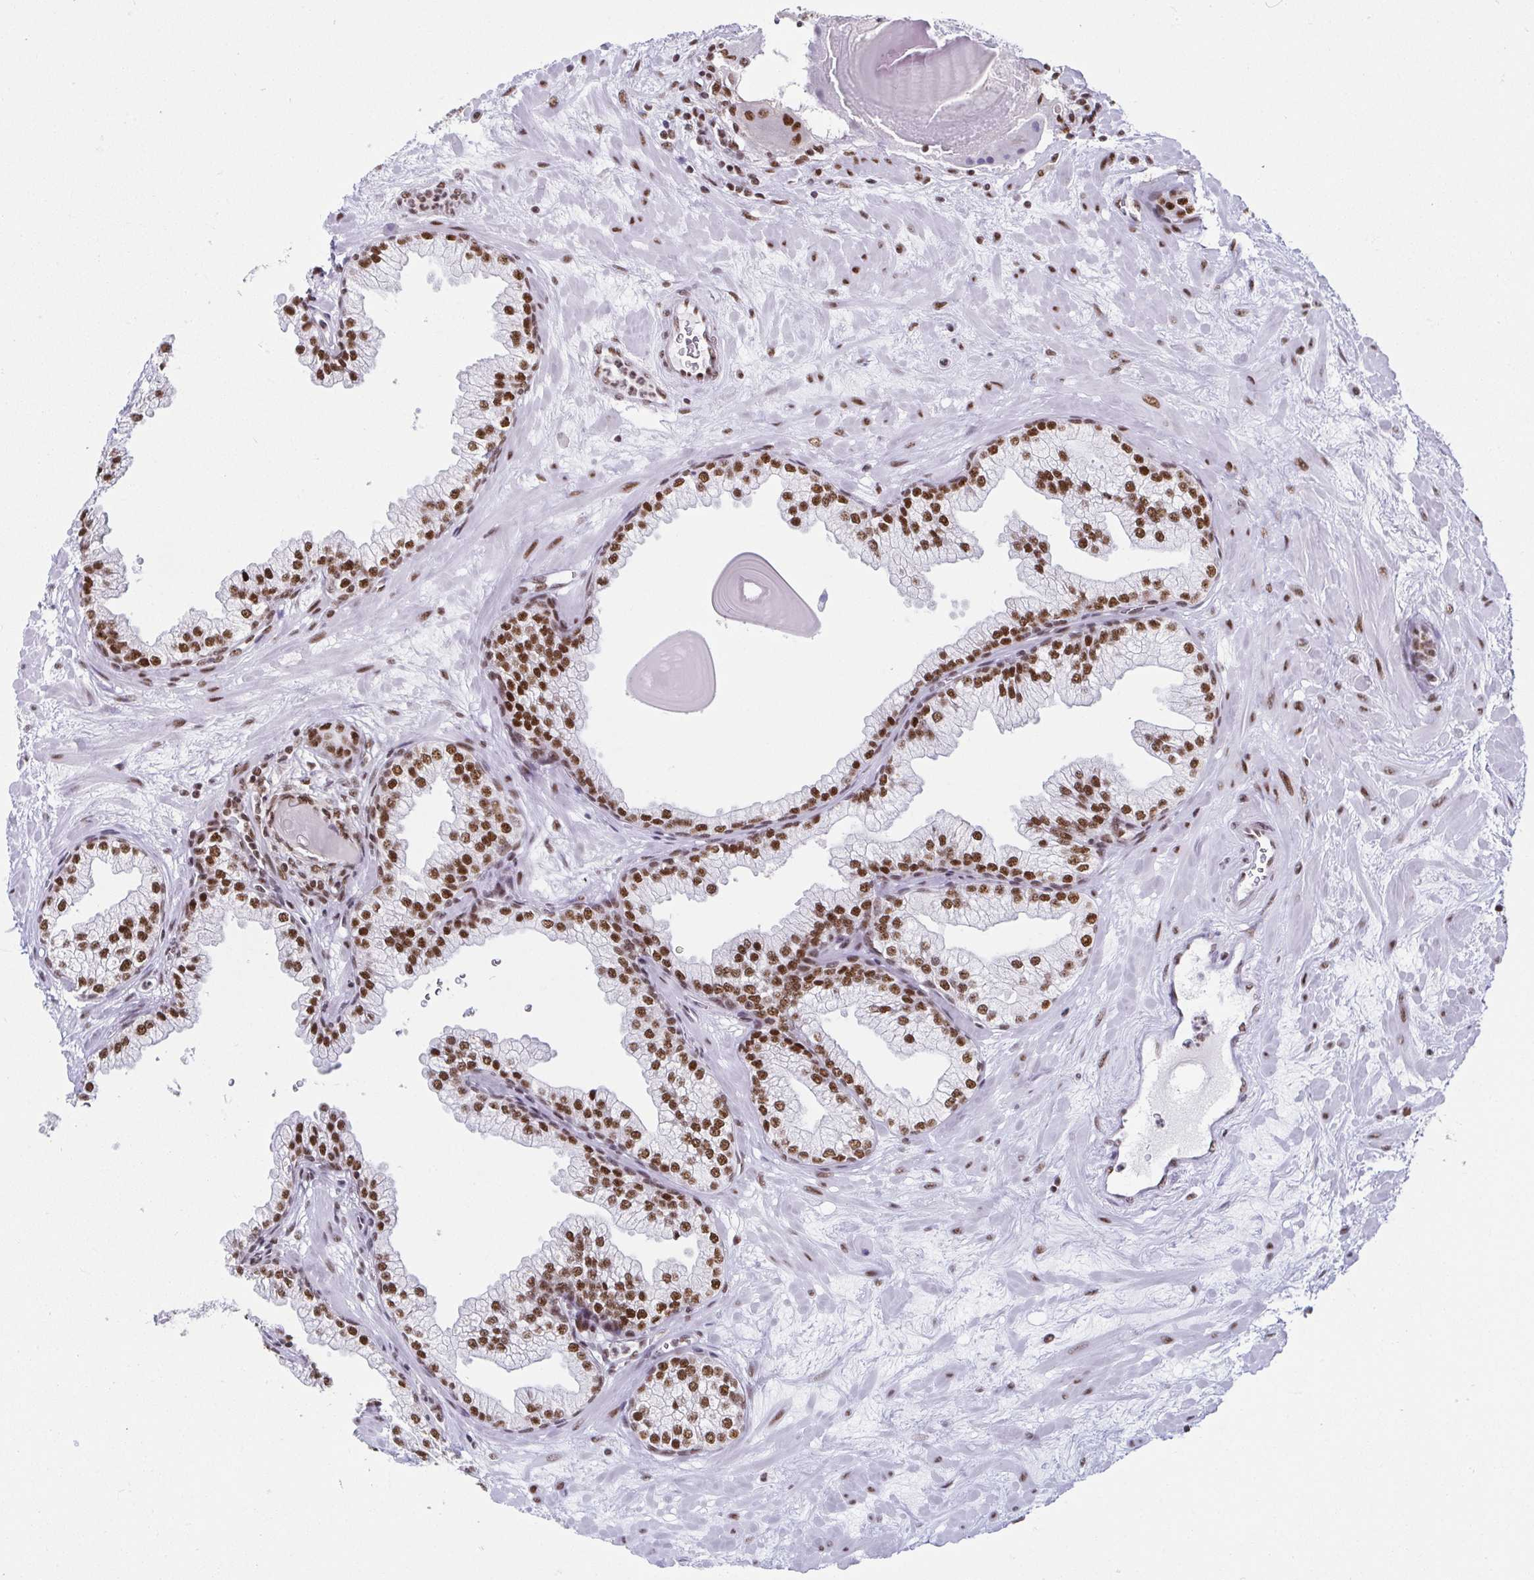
{"staining": {"intensity": "strong", "quantity": ">75%", "location": "nuclear"}, "tissue": "prostate", "cell_type": "Glandular cells", "image_type": "normal", "snomed": [{"axis": "morphology", "description": "Normal tissue, NOS"}, {"axis": "topography", "description": "Prostate"}, {"axis": "topography", "description": "Peripheral nerve tissue"}], "caption": "Immunohistochemistry (IHC) of benign human prostate demonstrates high levels of strong nuclear positivity in about >75% of glandular cells.", "gene": "EWSR1", "patient": {"sex": "male", "age": 61}}